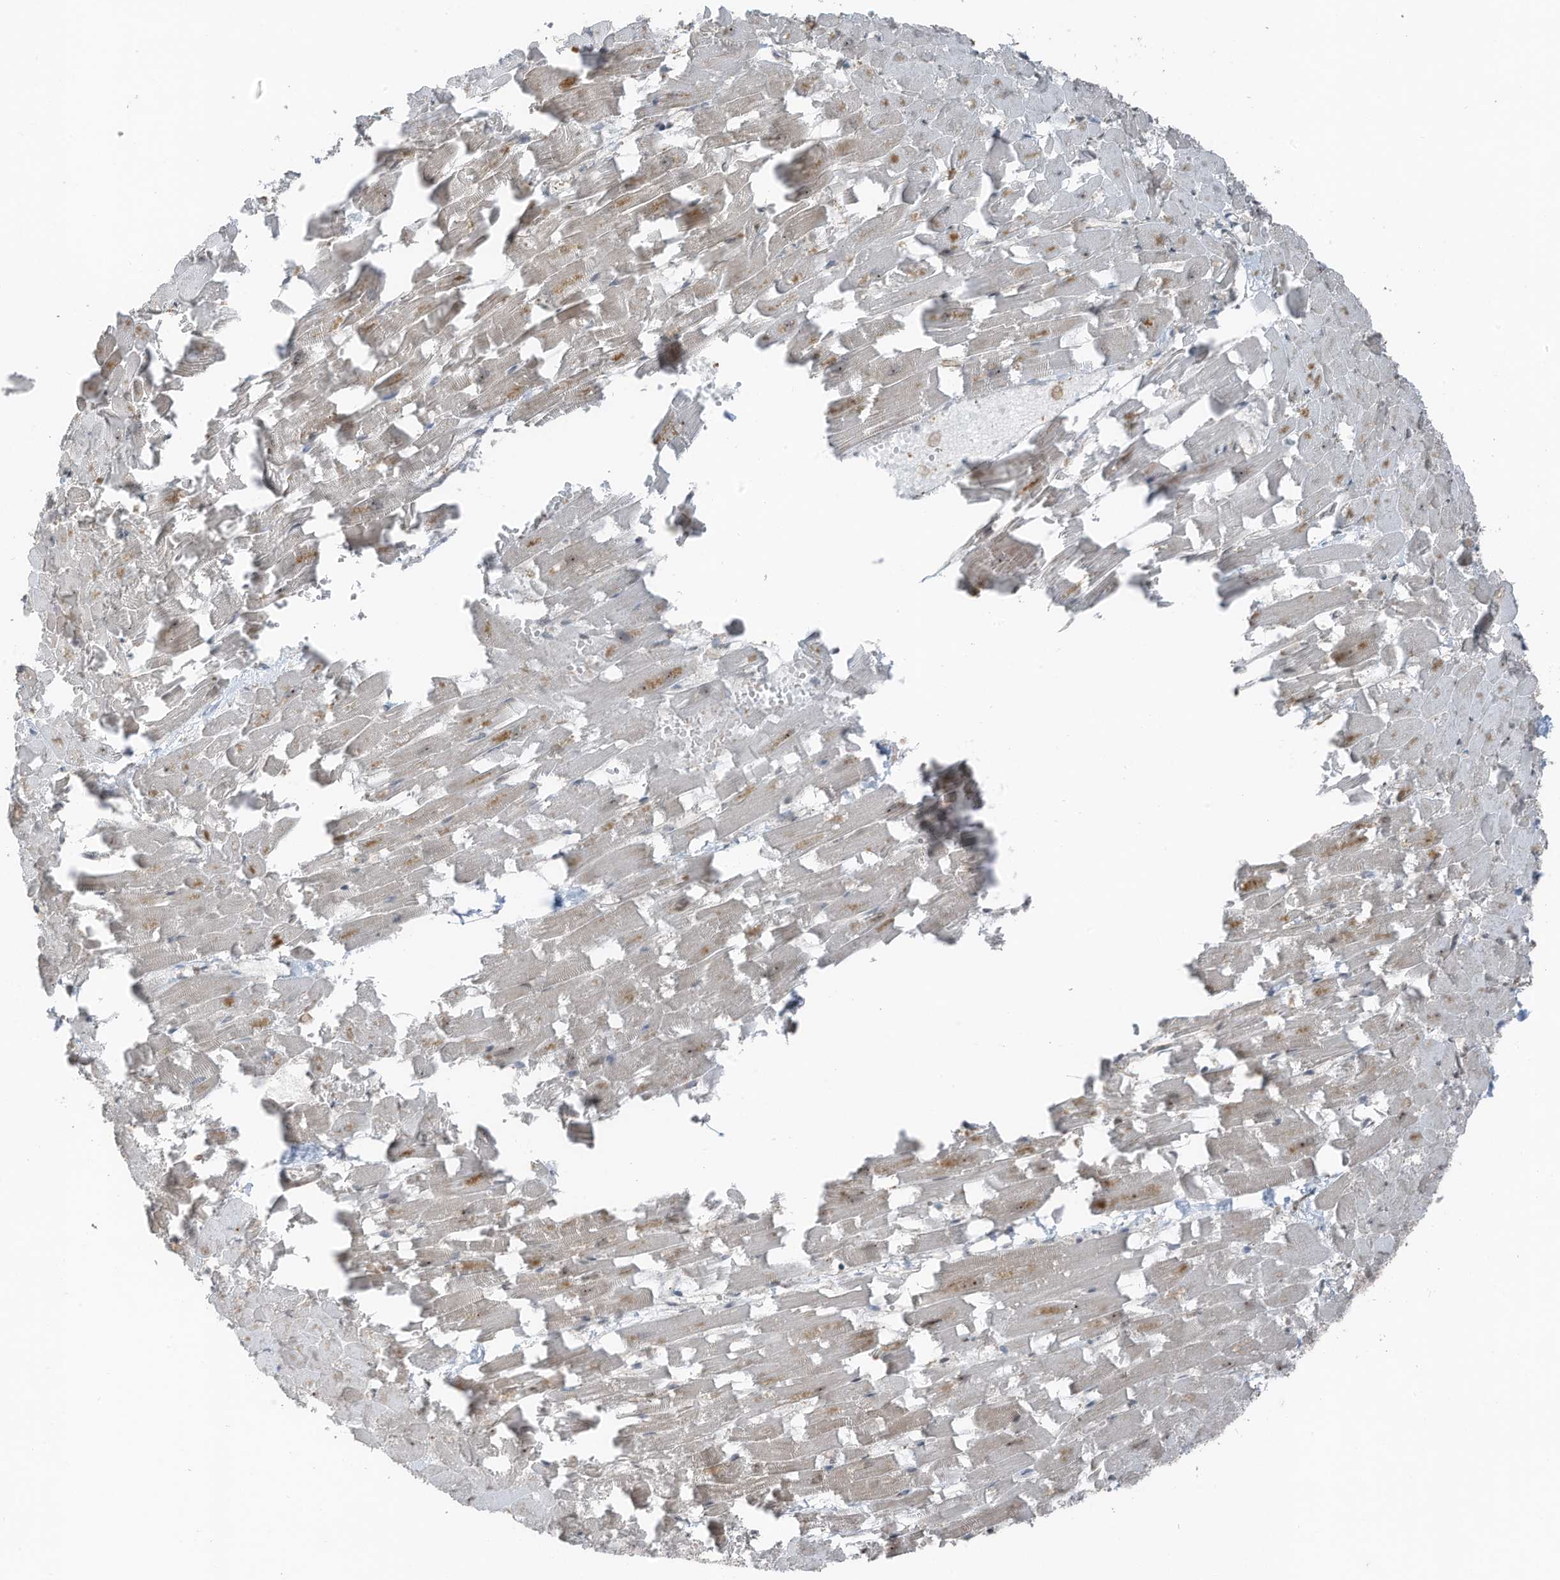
{"staining": {"intensity": "moderate", "quantity": "25%-75%", "location": "cytoplasmic/membranous,nuclear"}, "tissue": "heart muscle", "cell_type": "Cardiomyocytes", "image_type": "normal", "snomed": [{"axis": "morphology", "description": "Normal tissue, NOS"}, {"axis": "topography", "description": "Heart"}], "caption": "A histopathology image showing moderate cytoplasmic/membranous,nuclear positivity in approximately 25%-75% of cardiomyocytes in unremarkable heart muscle, as visualized by brown immunohistochemical staining.", "gene": "UTP3", "patient": {"sex": "female", "age": 64}}